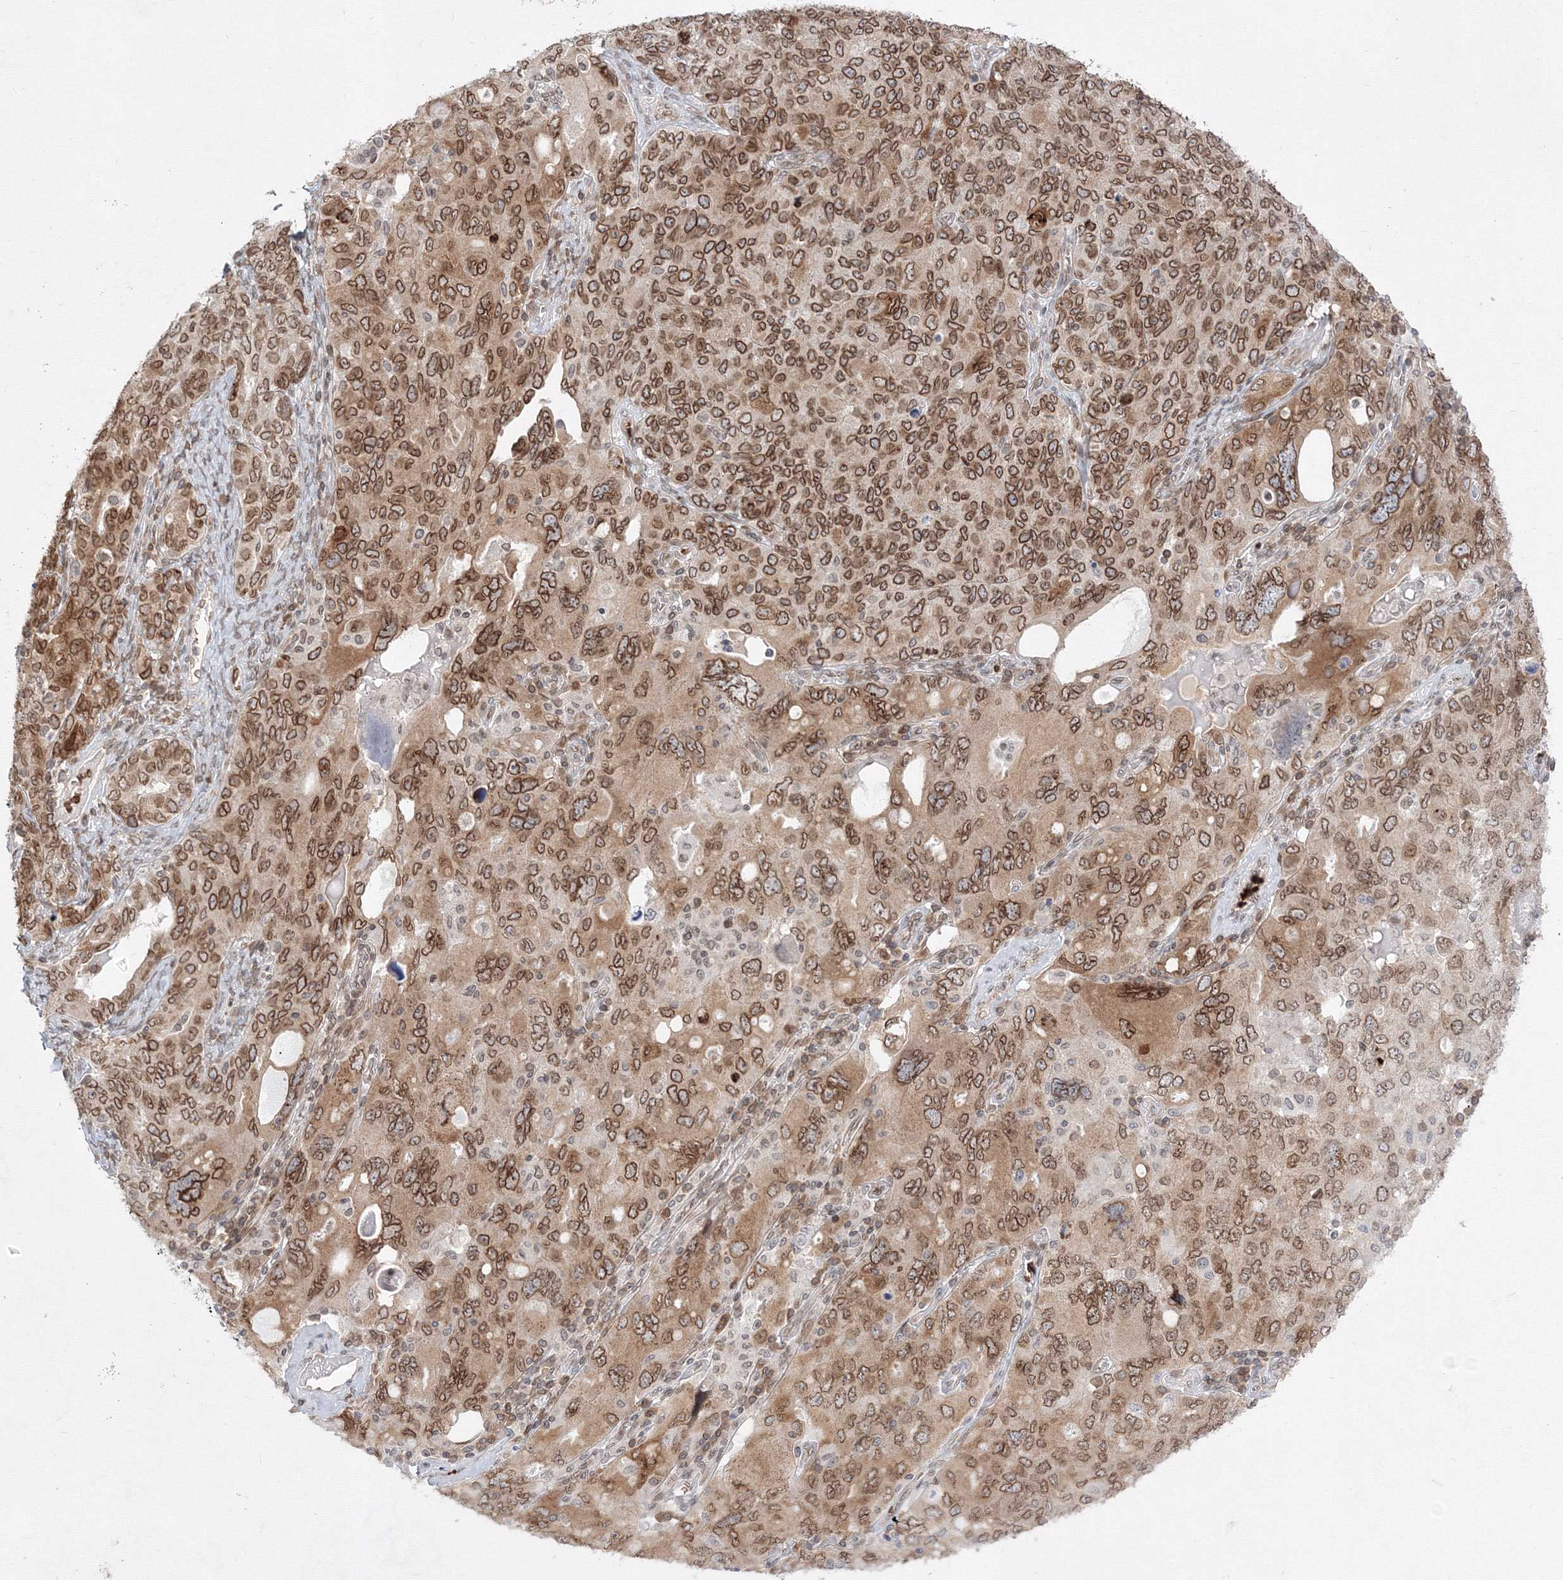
{"staining": {"intensity": "moderate", "quantity": ">75%", "location": "cytoplasmic/membranous,nuclear"}, "tissue": "ovarian cancer", "cell_type": "Tumor cells", "image_type": "cancer", "snomed": [{"axis": "morphology", "description": "Carcinoma, endometroid"}, {"axis": "topography", "description": "Ovary"}], "caption": "Tumor cells demonstrate medium levels of moderate cytoplasmic/membranous and nuclear staining in approximately >75% of cells in human ovarian cancer (endometroid carcinoma).", "gene": "DNAJB2", "patient": {"sex": "female", "age": 62}}